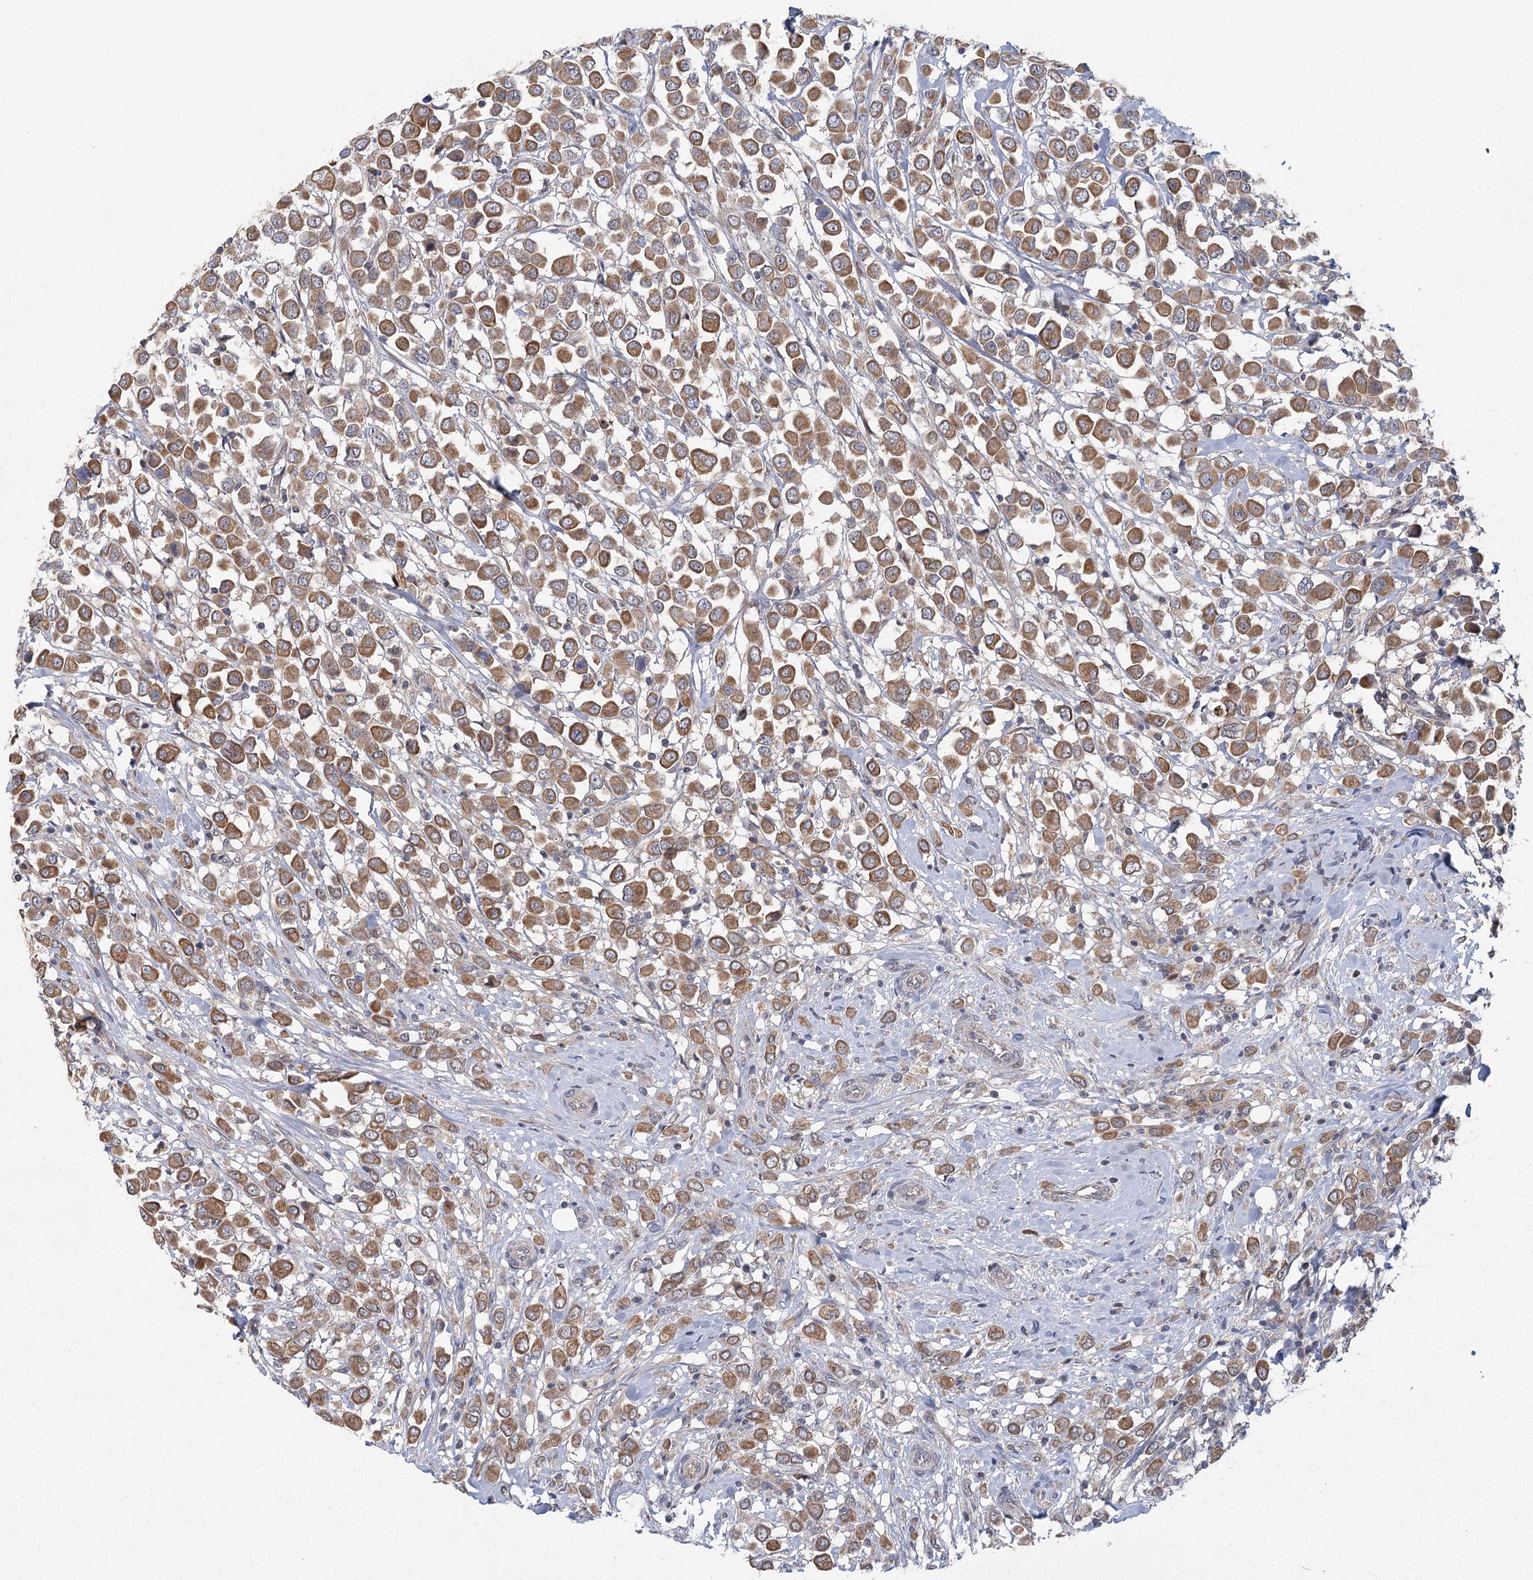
{"staining": {"intensity": "moderate", "quantity": ">75%", "location": "cytoplasmic/membranous"}, "tissue": "breast cancer", "cell_type": "Tumor cells", "image_type": "cancer", "snomed": [{"axis": "morphology", "description": "Duct carcinoma"}, {"axis": "topography", "description": "Breast"}], "caption": "Immunohistochemistry (IHC) micrograph of neoplastic tissue: human breast intraductal carcinoma stained using IHC exhibits medium levels of moderate protein expression localized specifically in the cytoplasmic/membranous of tumor cells, appearing as a cytoplasmic/membranous brown color.", "gene": "LRRC14B", "patient": {"sex": "female", "age": 61}}